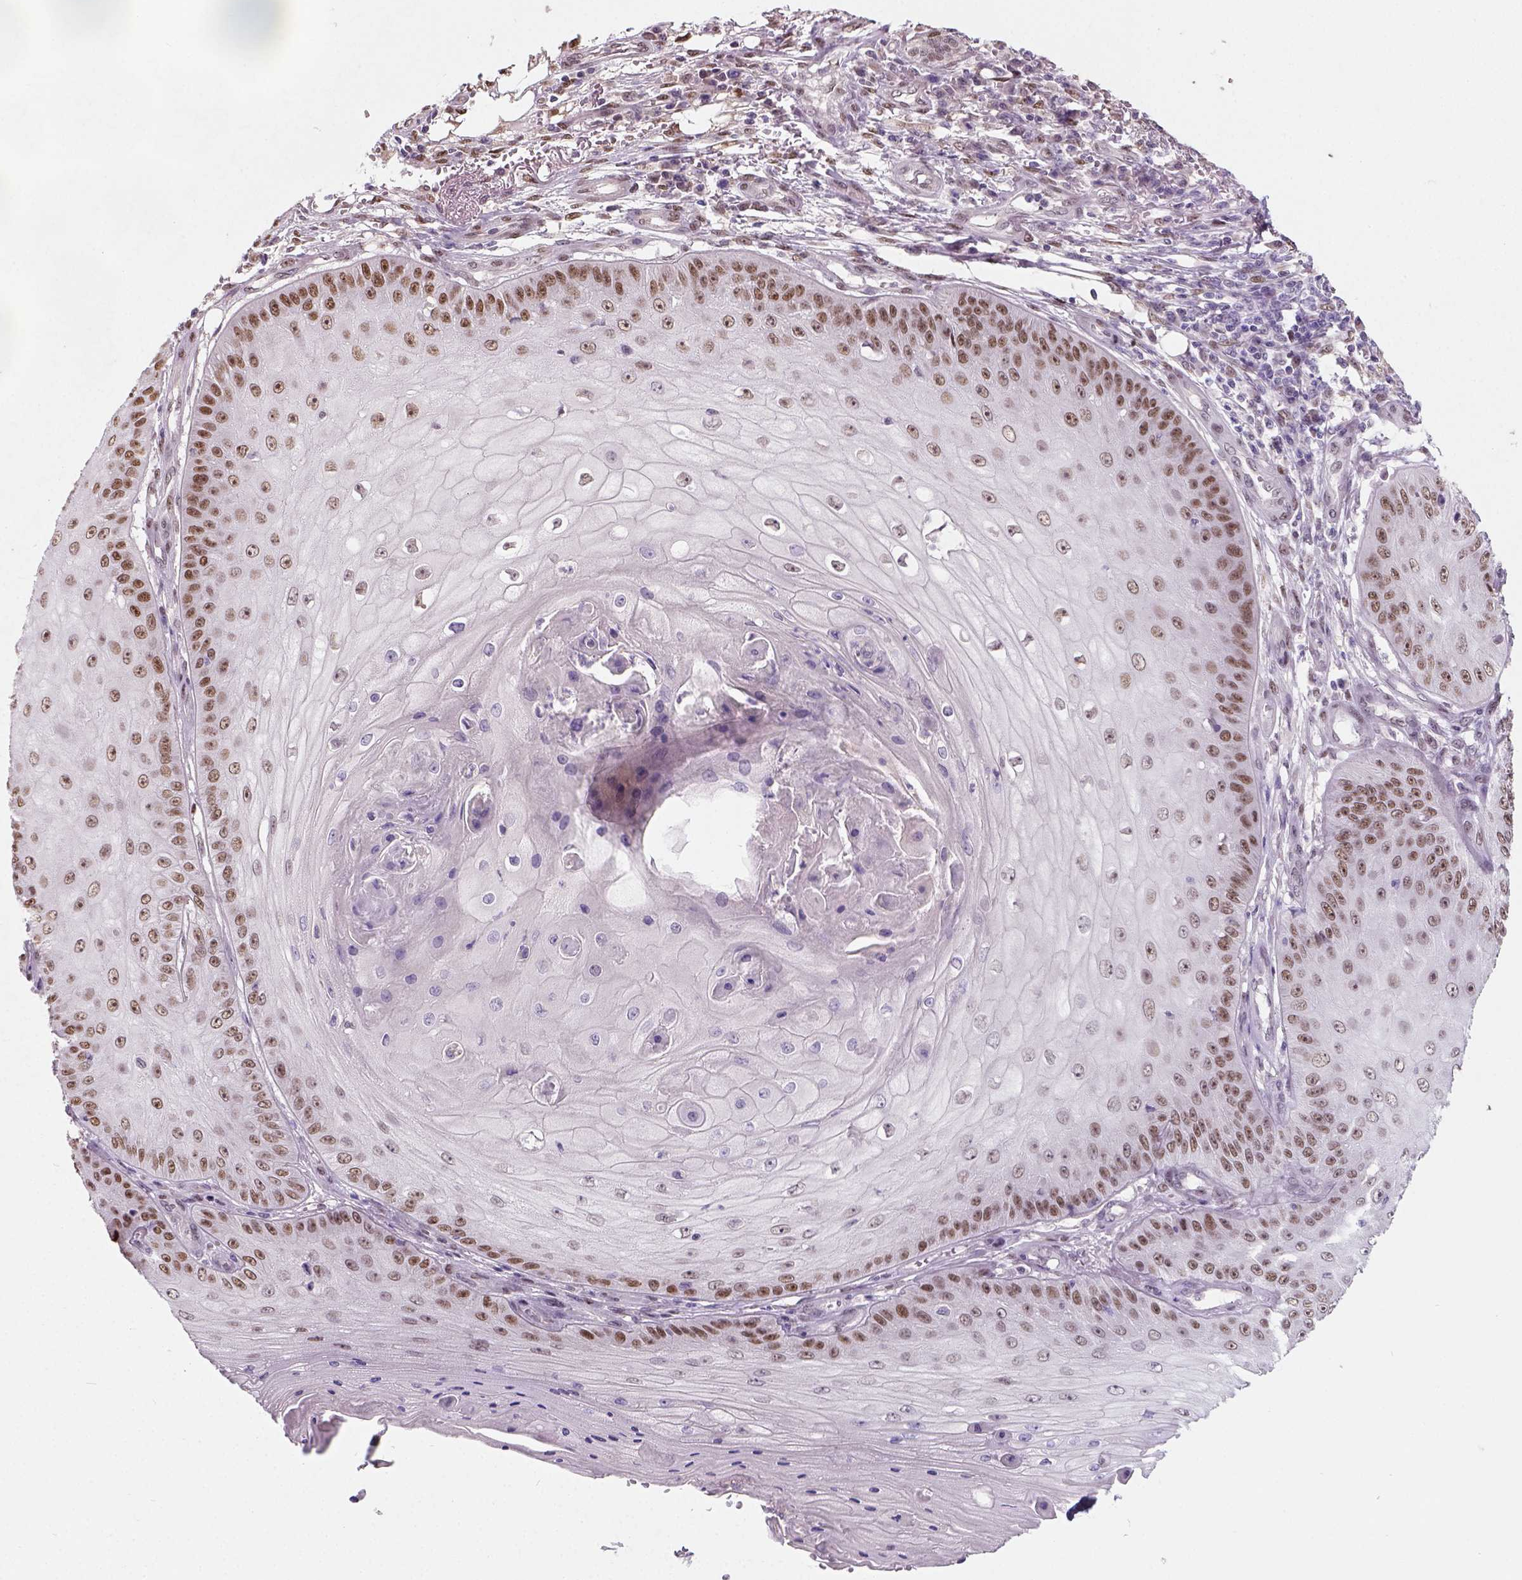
{"staining": {"intensity": "moderate", "quantity": ">75%", "location": "nuclear"}, "tissue": "skin cancer", "cell_type": "Tumor cells", "image_type": "cancer", "snomed": [{"axis": "morphology", "description": "Squamous cell carcinoma, NOS"}, {"axis": "topography", "description": "Skin"}], "caption": "Moderate nuclear staining is present in approximately >75% of tumor cells in squamous cell carcinoma (skin). (DAB = brown stain, brightfield microscopy at high magnification).", "gene": "C1orf112", "patient": {"sex": "male", "age": 70}}